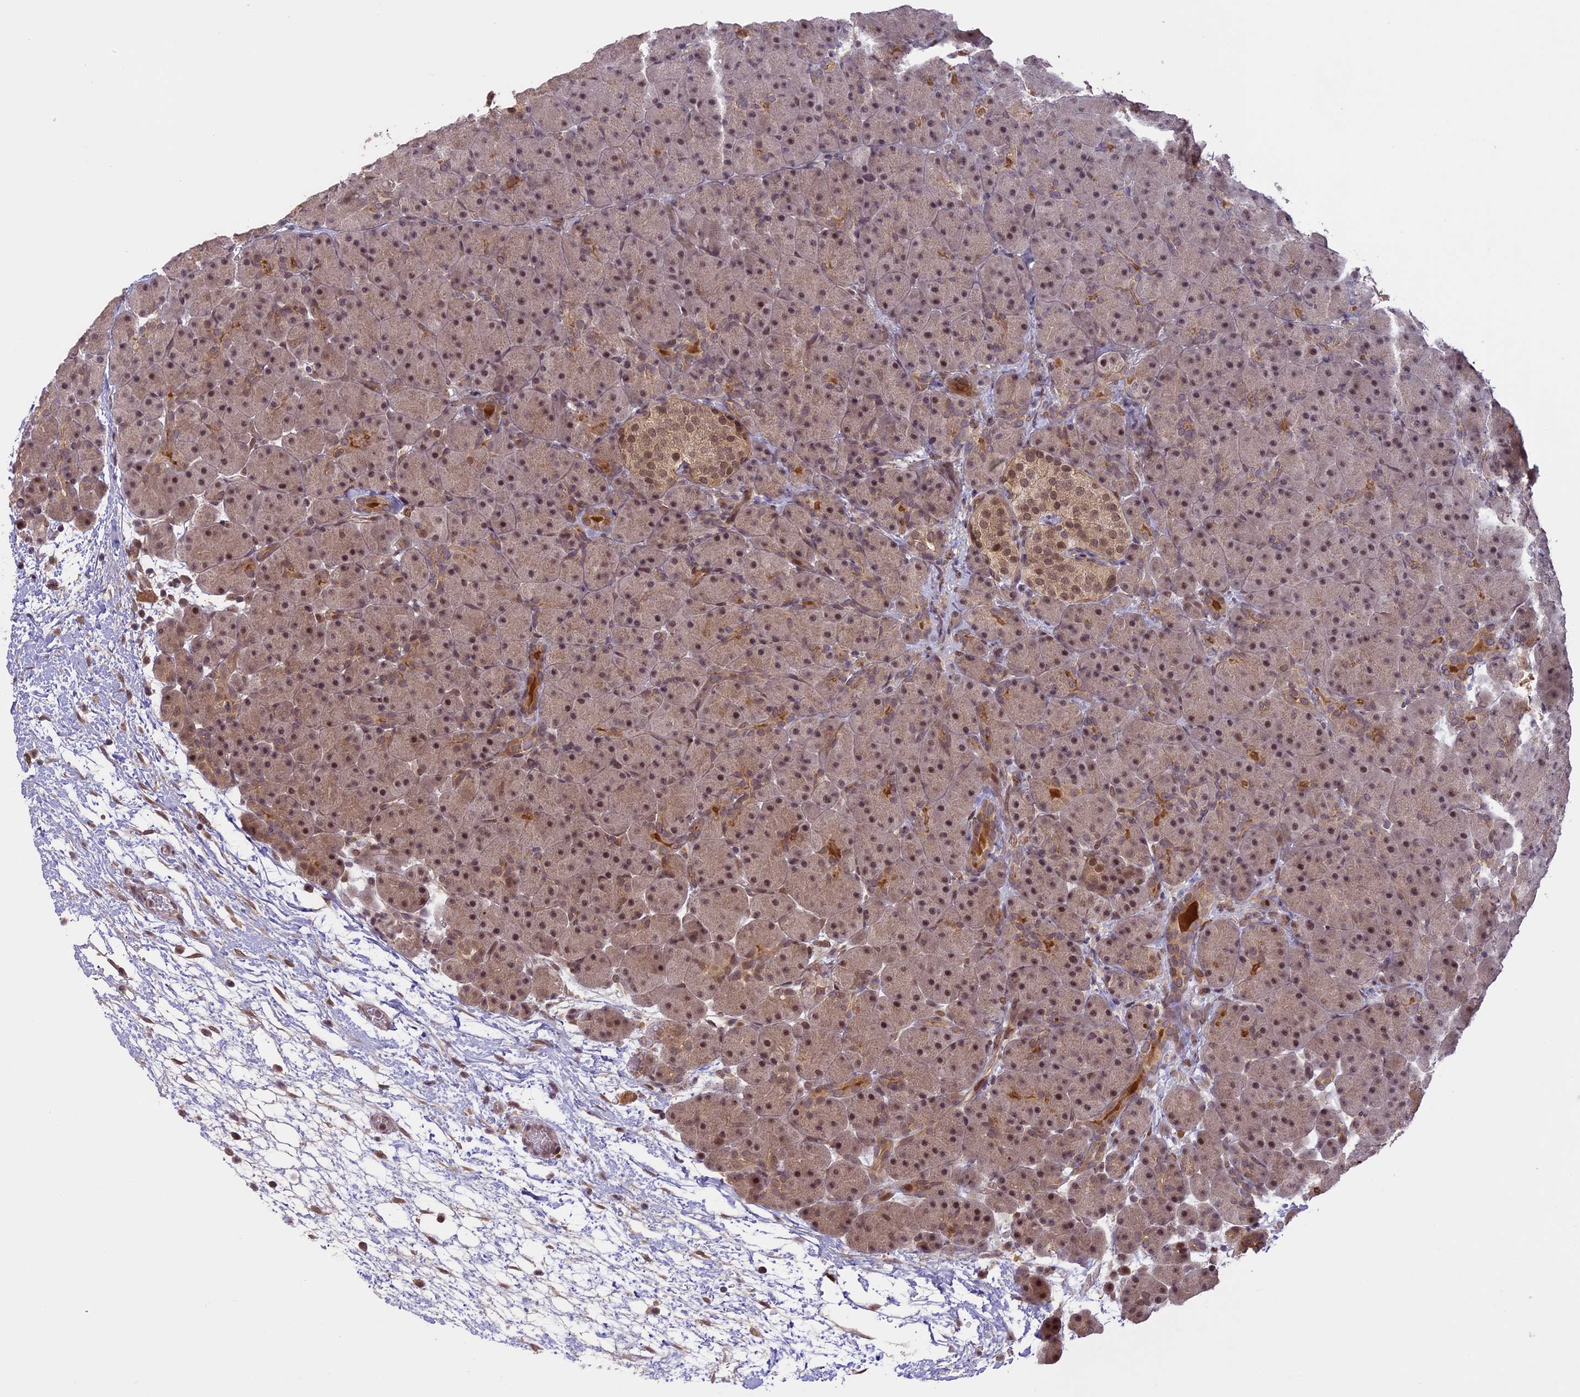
{"staining": {"intensity": "moderate", "quantity": "25%-75%", "location": "cytoplasmic/membranous,nuclear"}, "tissue": "pancreas", "cell_type": "Exocrine glandular cells", "image_type": "normal", "snomed": [{"axis": "morphology", "description": "Normal tissue, NOS"}, {"axis": "topography", "description": "Pancreas"}], "caption": "Normal pancreas exhibits moderate cytoplasmic/membranous,nuclear positivity in about 25%-75% of exocrine glandular cells, visualized by immunohistochemistry.", "gene": "PRELID2", "patient": {"sex": "male", "age": 66}}